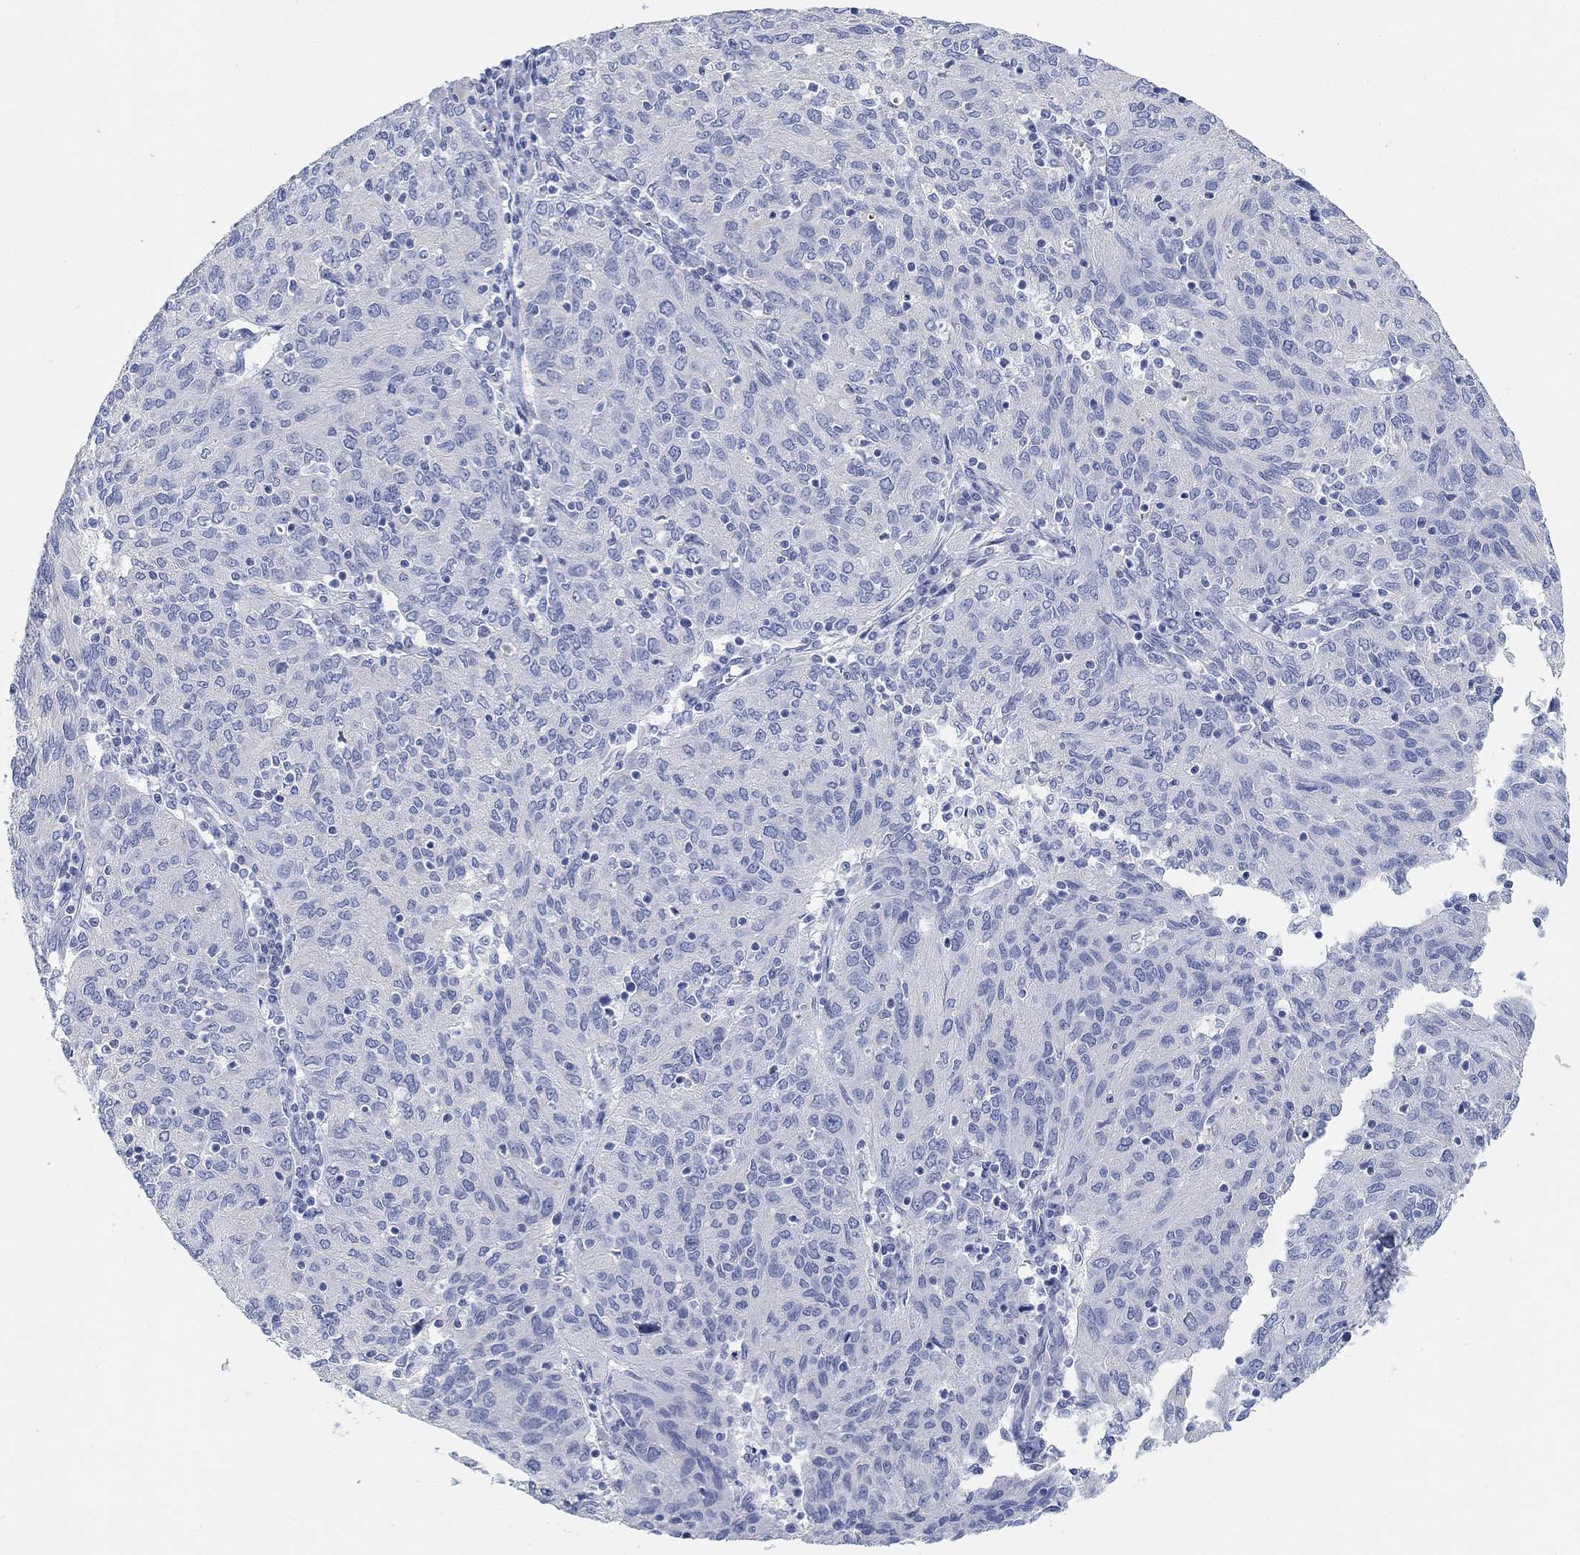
{"staining": {"intensity": "moderate", "quantity": "<25%", "location": "cytoplasmic/membranous"}, "tissue": "ovarian cancer", "cell_type": "Tumor cells", "image_type": "cancer", "snomed": [{"axis": "morphology", "description": "Carcinoma, endometroid"}, {"axis": "topography", "description": "Ovary"}], "caption": "Immunohistochemistry of ovarian cancer reveals low levels of moderate cytoplasmic/membranous positivity in approximately <25% of tumor cells.", "gene": "VAT1L", "patient": {"sex": "female", "age": 50}}